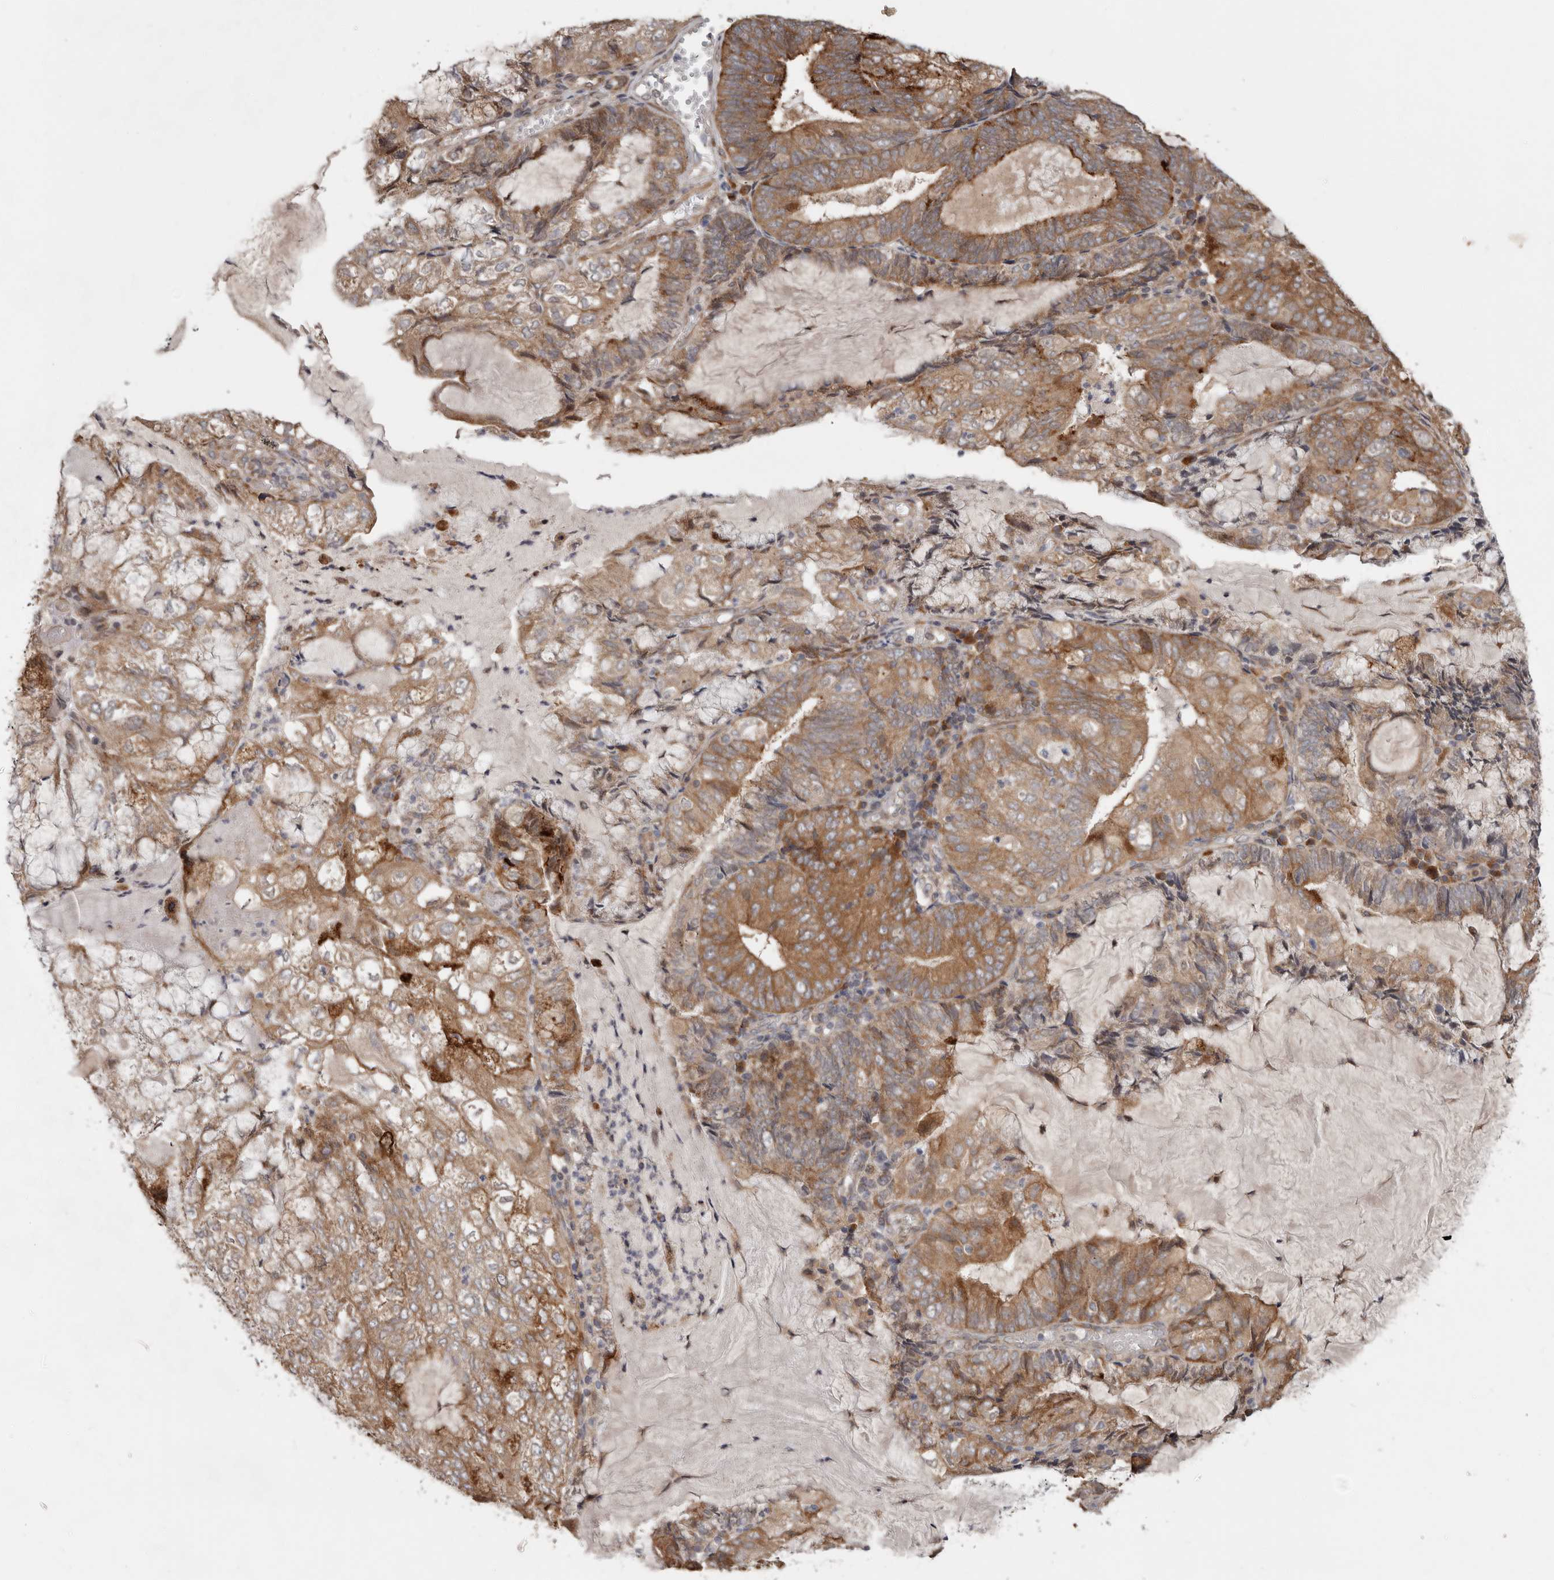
{"staining": {"intensity": "moderate", "quantity": ">75%", "location": "cytoplasmic/membranous"}, "tissue": "endometrial cancer", "cell_type": "Tumor cells", "image_type": "cancer", "snomed": [{"axis": "morphology", "description": "Adenocarcinoma, NOS"}, {"axis": "topography", "description": "Endometrium"}], "caption": "Endometrial adenocarcinoma was stained to show a protein in brown. There is medium levels of moderate cytoplasmic/membranous staining in about >75% of tumor cells. (brown staining indicates protein expression, while blue staining denotes nuclei).", "gene": "CHML", "patient": {"sex": "female", "age": 81}}